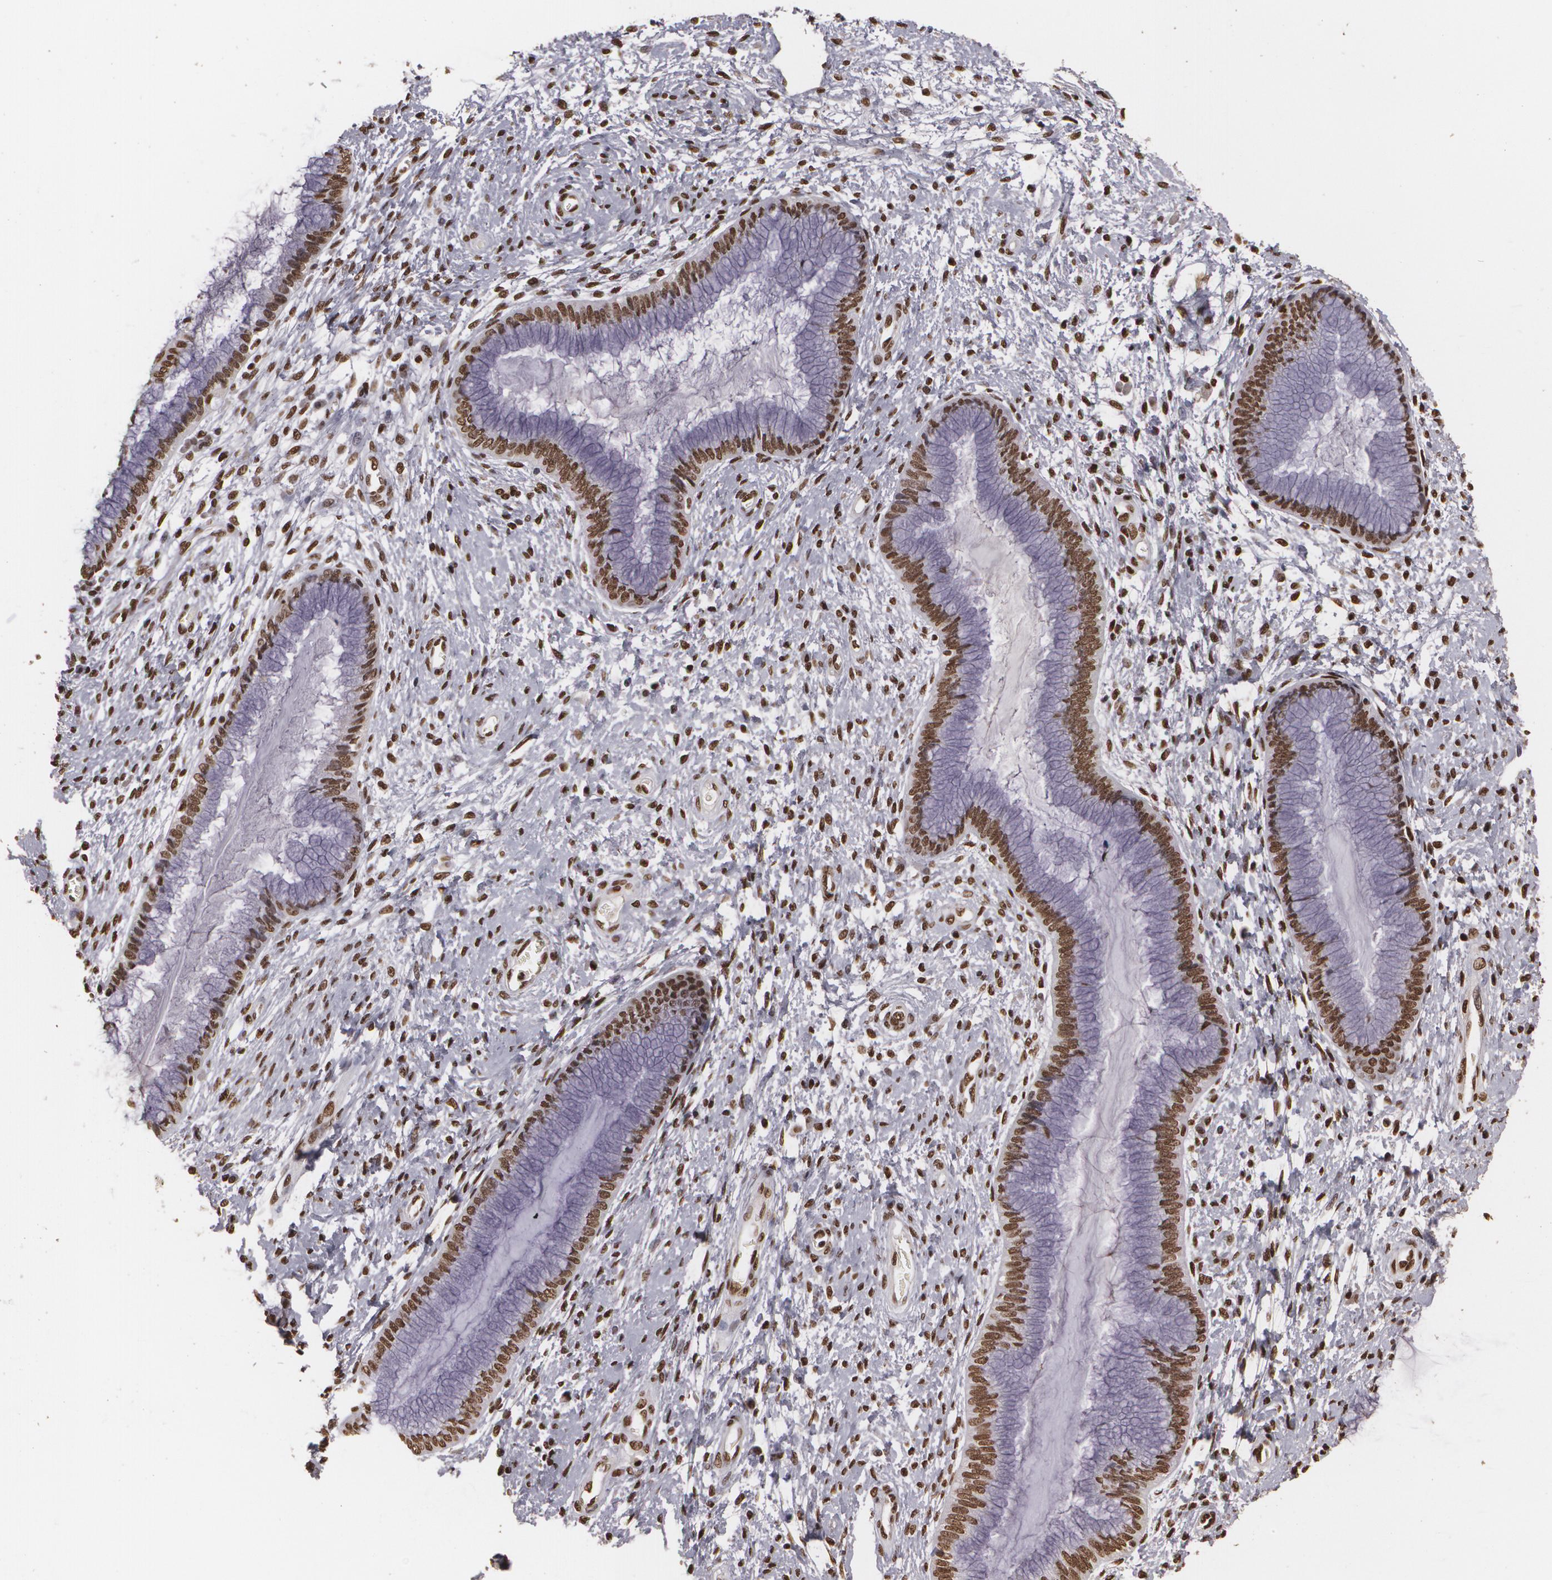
{"staining": {"intensity": "strong", "quantity": ">75%", "location": "nuclear"}, "tissue": "cervix", "cell_type": "Glandular cells", "image_type": "normal", "snomed": [{"axis": "morphology", "description": "Normal tissue, NOS"}, {"axis": "topography", "description": "Cervix"}], "caption": "Approximately >75% of glandular cells in normal cervix exhibit strong nuclear protein positivity as visualized by brown immunohistochemical staining.", "gene": "RCOR1", "patient": {"sex": "female", "age": 27}}